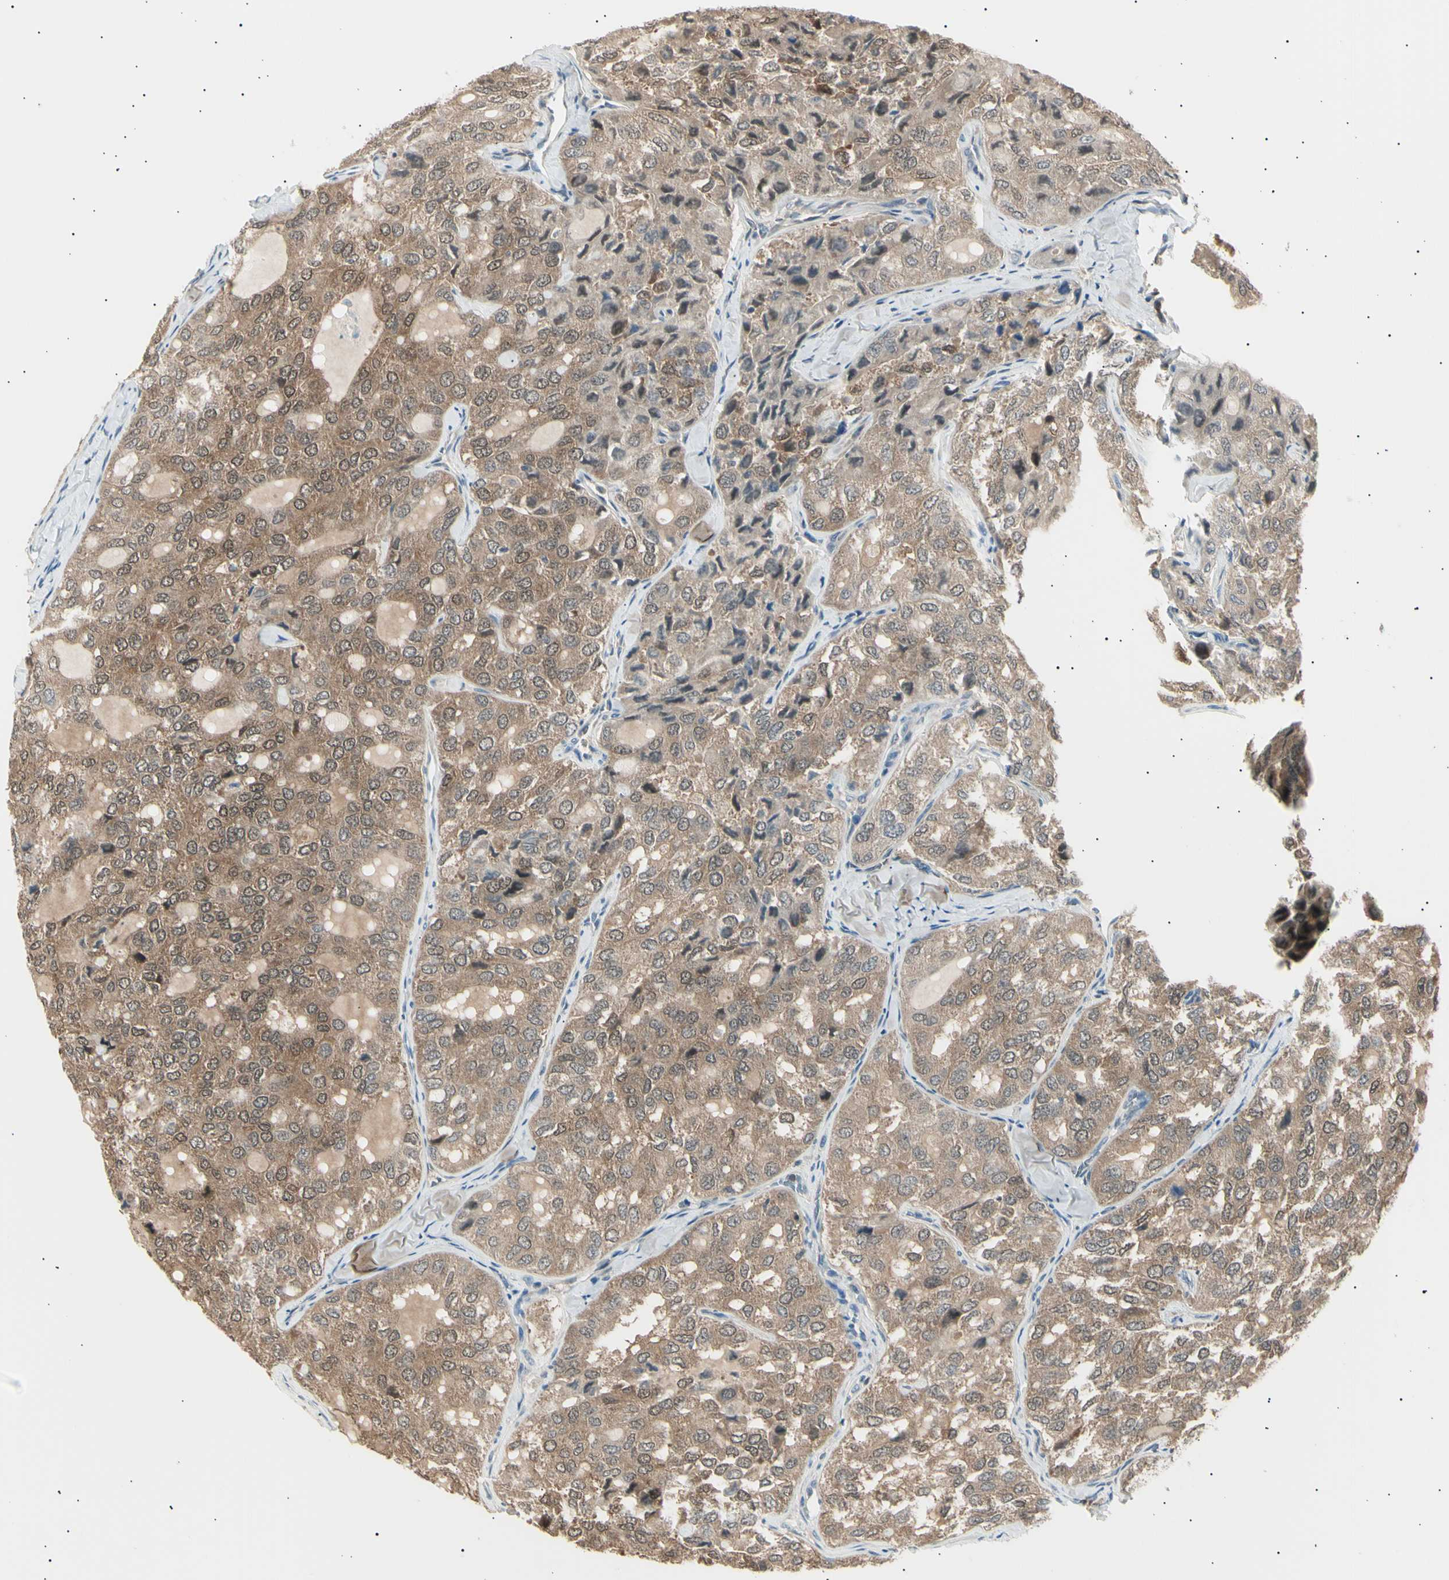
{"staining": {"intensity": "moderate", "quantity": ">75%", "location": "cytoplasmic/membranous"}, "tissue": "thyroid cancer", "cell_type": "Tumor cells", "image_type": "cancer", "snomed": [{"axis": "morphology", "description": "Follicular adenoma carcinoma, NOS"}, {"axis": "topography", "description": "Thyroid gland"}], "caption": "A medium amount of moderate cytoplasmic/membranous expression is seen in about >75% of tumor cells in follicular adenoma carcinoma (thyroid) tissue.", "gene": "LHPP", "patient": {"sex": "male", "age": 75}}